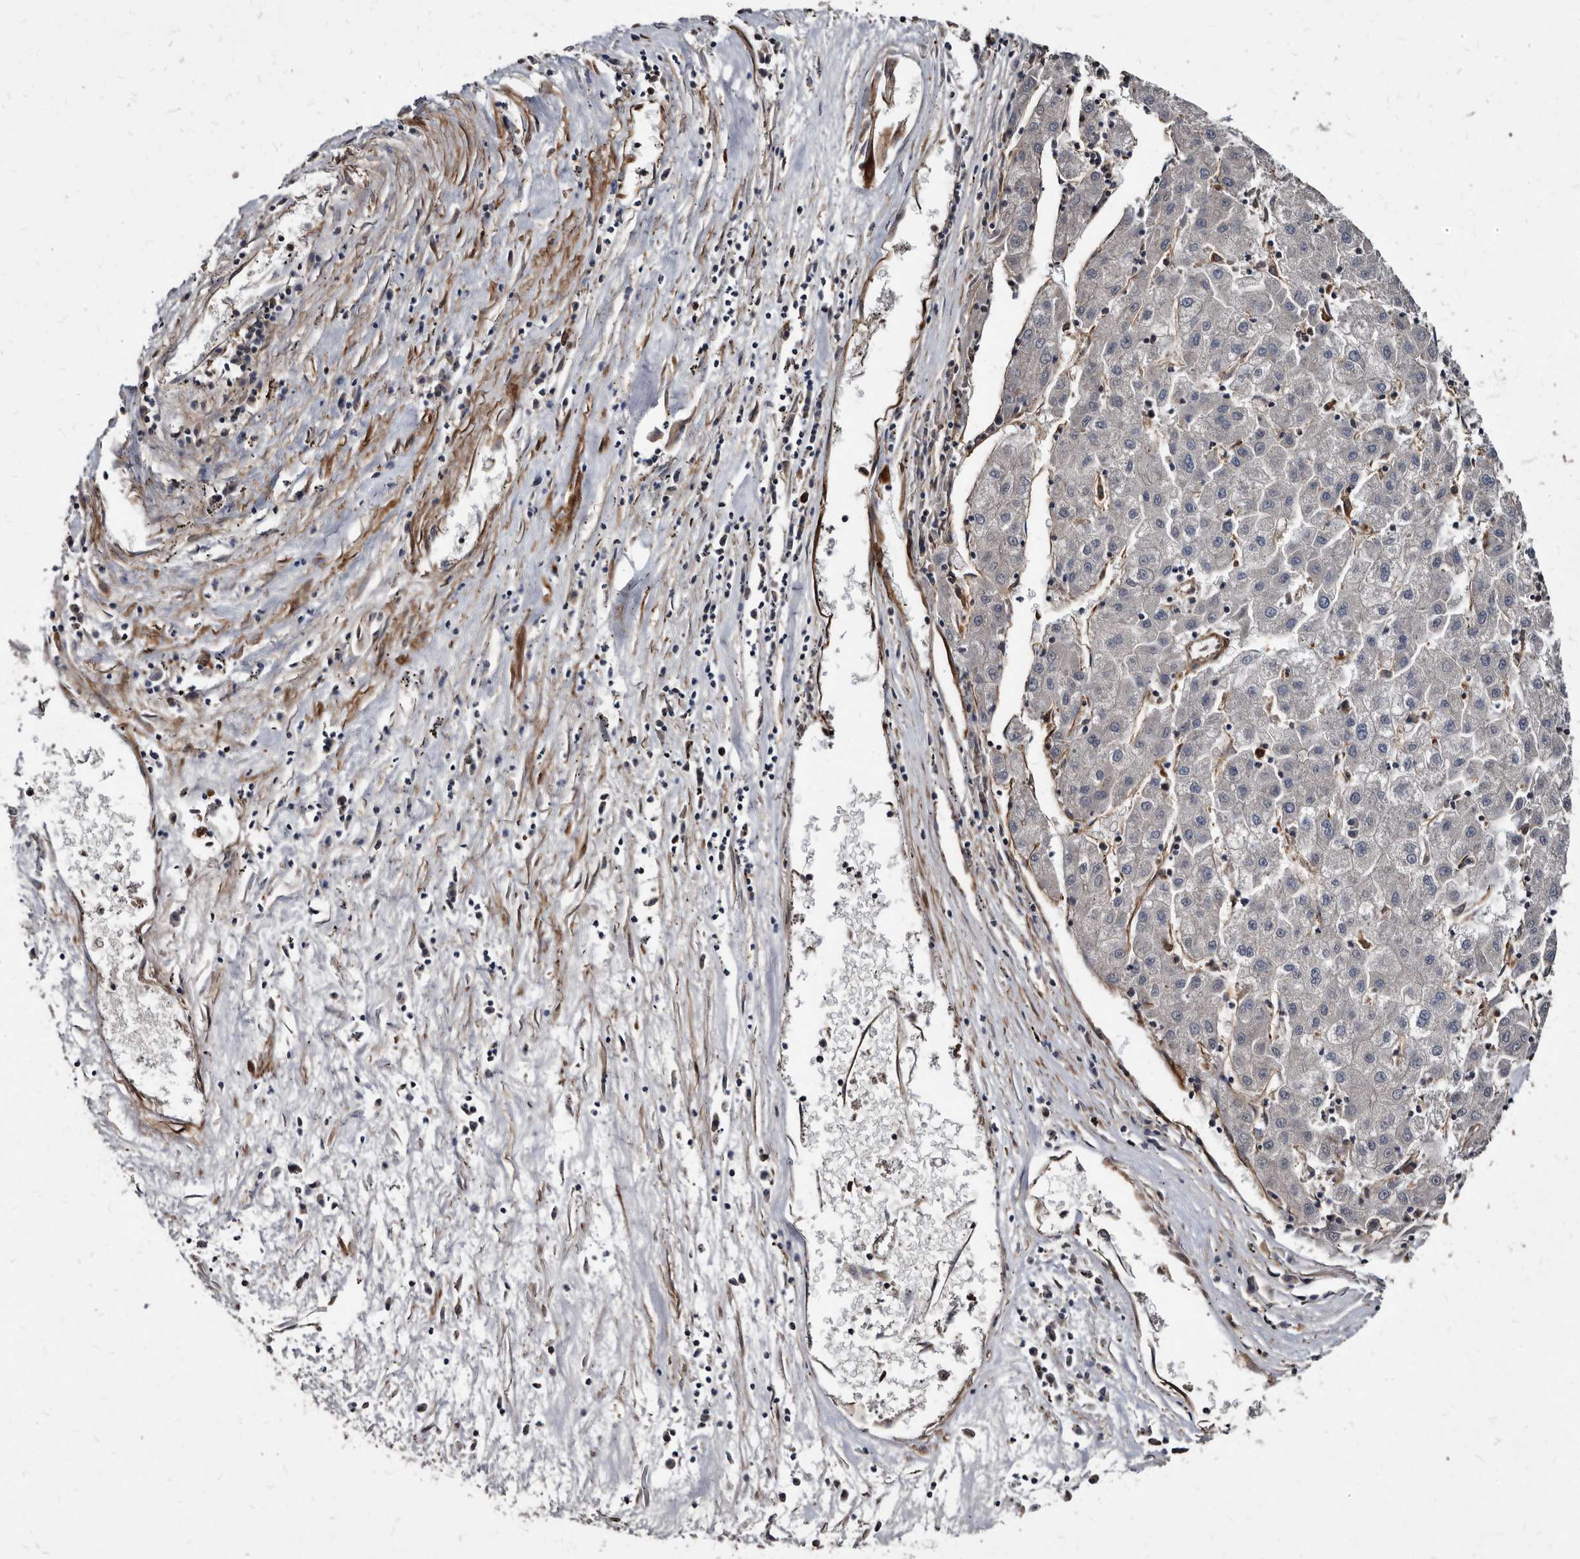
{"staining": {"intensity": "negative", "quantity": "none", "location": "none"}, "tissue": "liver cancer", "cell_type": "Tumor cells", "image_type": "cancer", "snomed": [{"axis": "morphology", "description": "Carcinoma, Hepatocellular, NOS"}, {"axis": "topography", "description": "Liver"}], "caption": "This image is of liver cancer (hepatocellular carcinoma) stained with immunohistochemistry to label a protein in brown with the nuclei are counter-stained blue. There is no expression in tumor cells.", "gene": "KCTD20", "patient": {"sex": "male", "age": 72}}